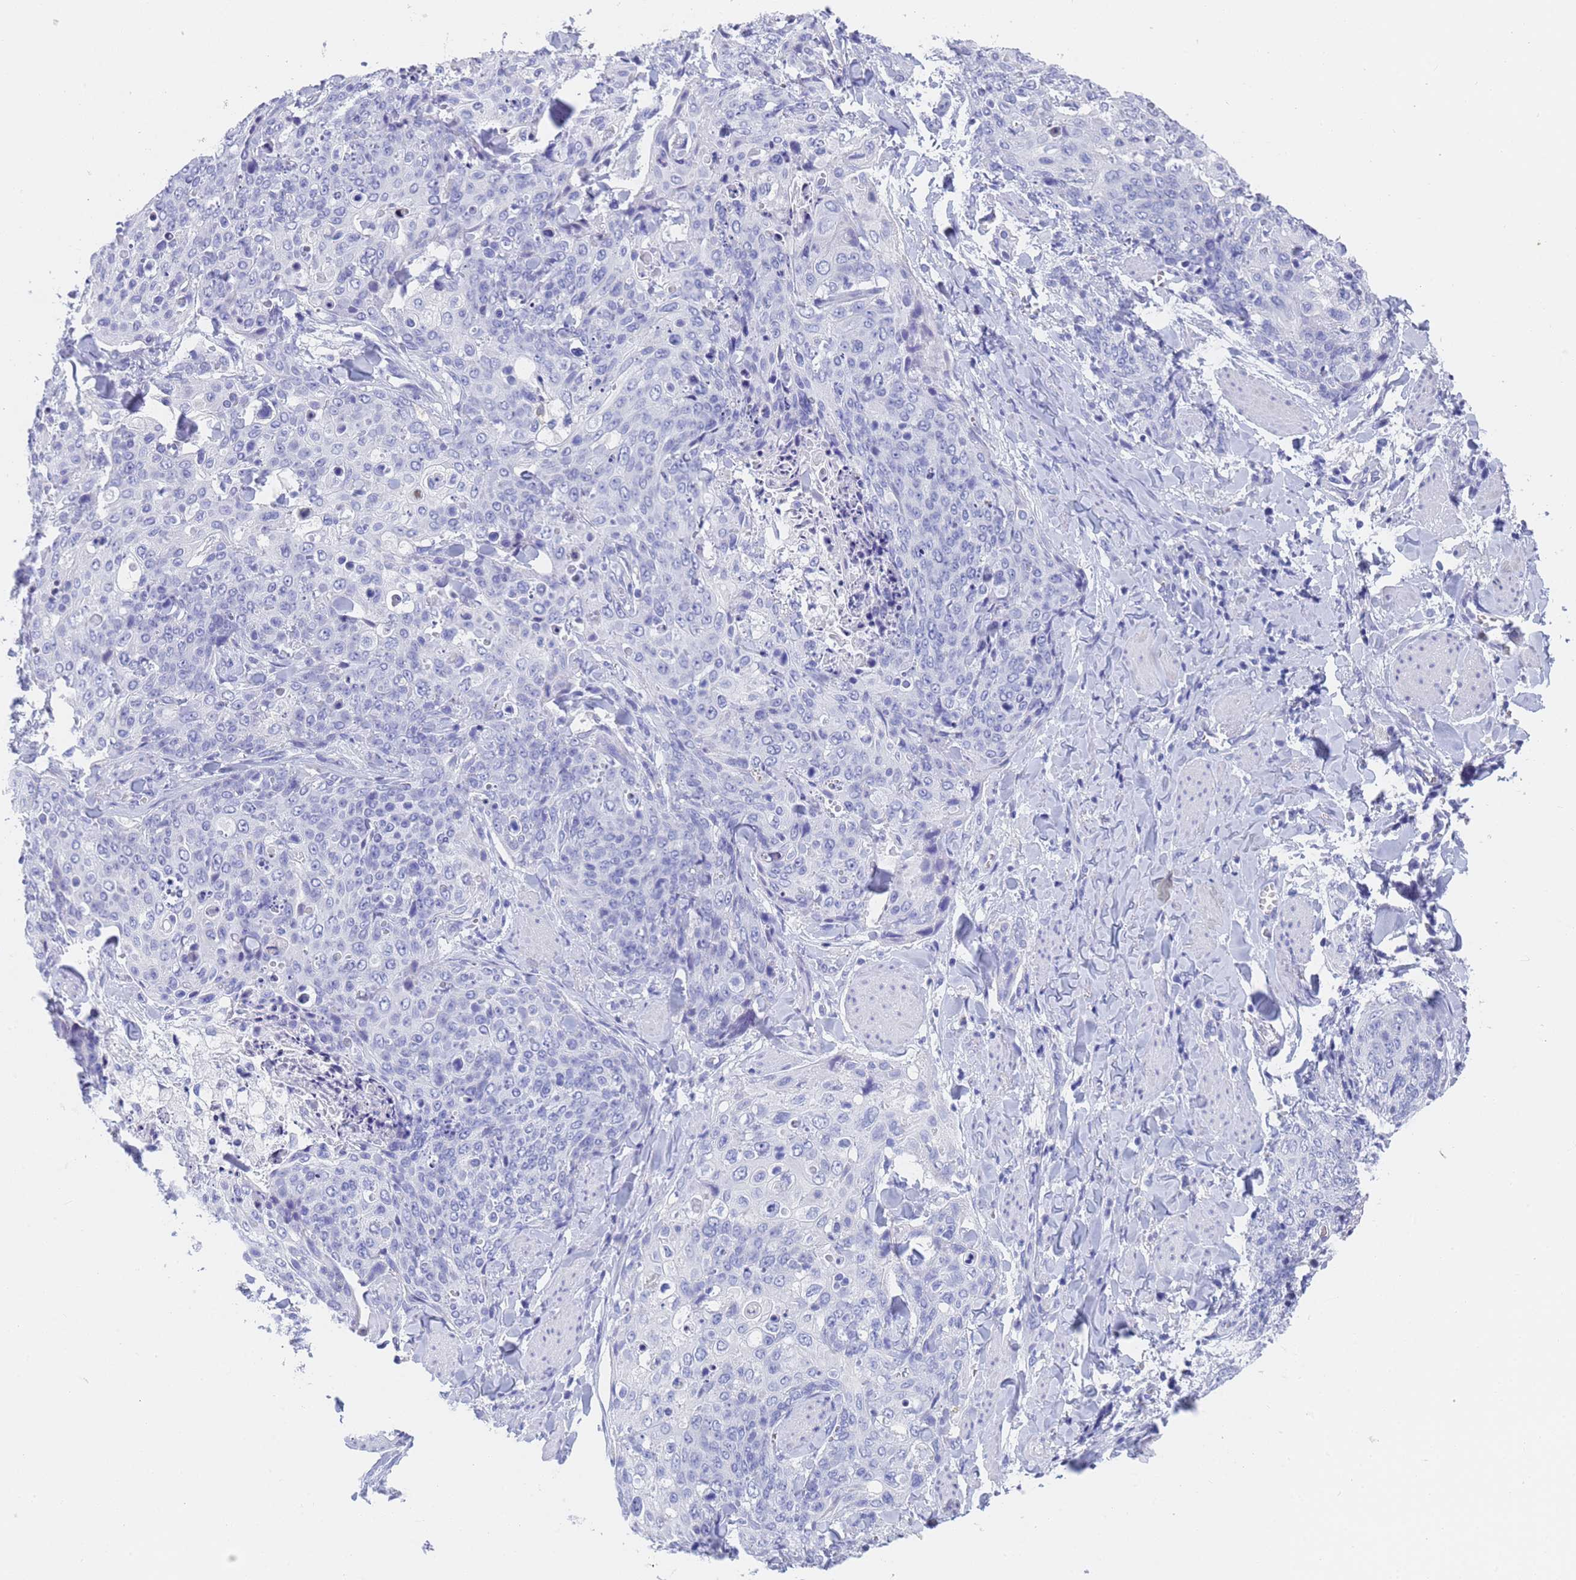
{"staining": {"intensity": "negative", "quantity": "none", "location": "none"}, "tissue": "skin cancer", "cell_type": "Tumor cells", "image_type": "cancer", "snomed": [{"axis": "morphology", "description": "Squamous cell carcinoma, NOS"}, {"axis": "topography", "description": "Skin"}, {"axis": "topography", "description": "Vulva"}], "caption": "Immunohistochemistry image of human skin cancer (squamous cell carcinoma) stained for a protein (brown), which shows no staining in tumor cells.", "gene": "STATH", "patient": {"sex": "female", "age": 85}}